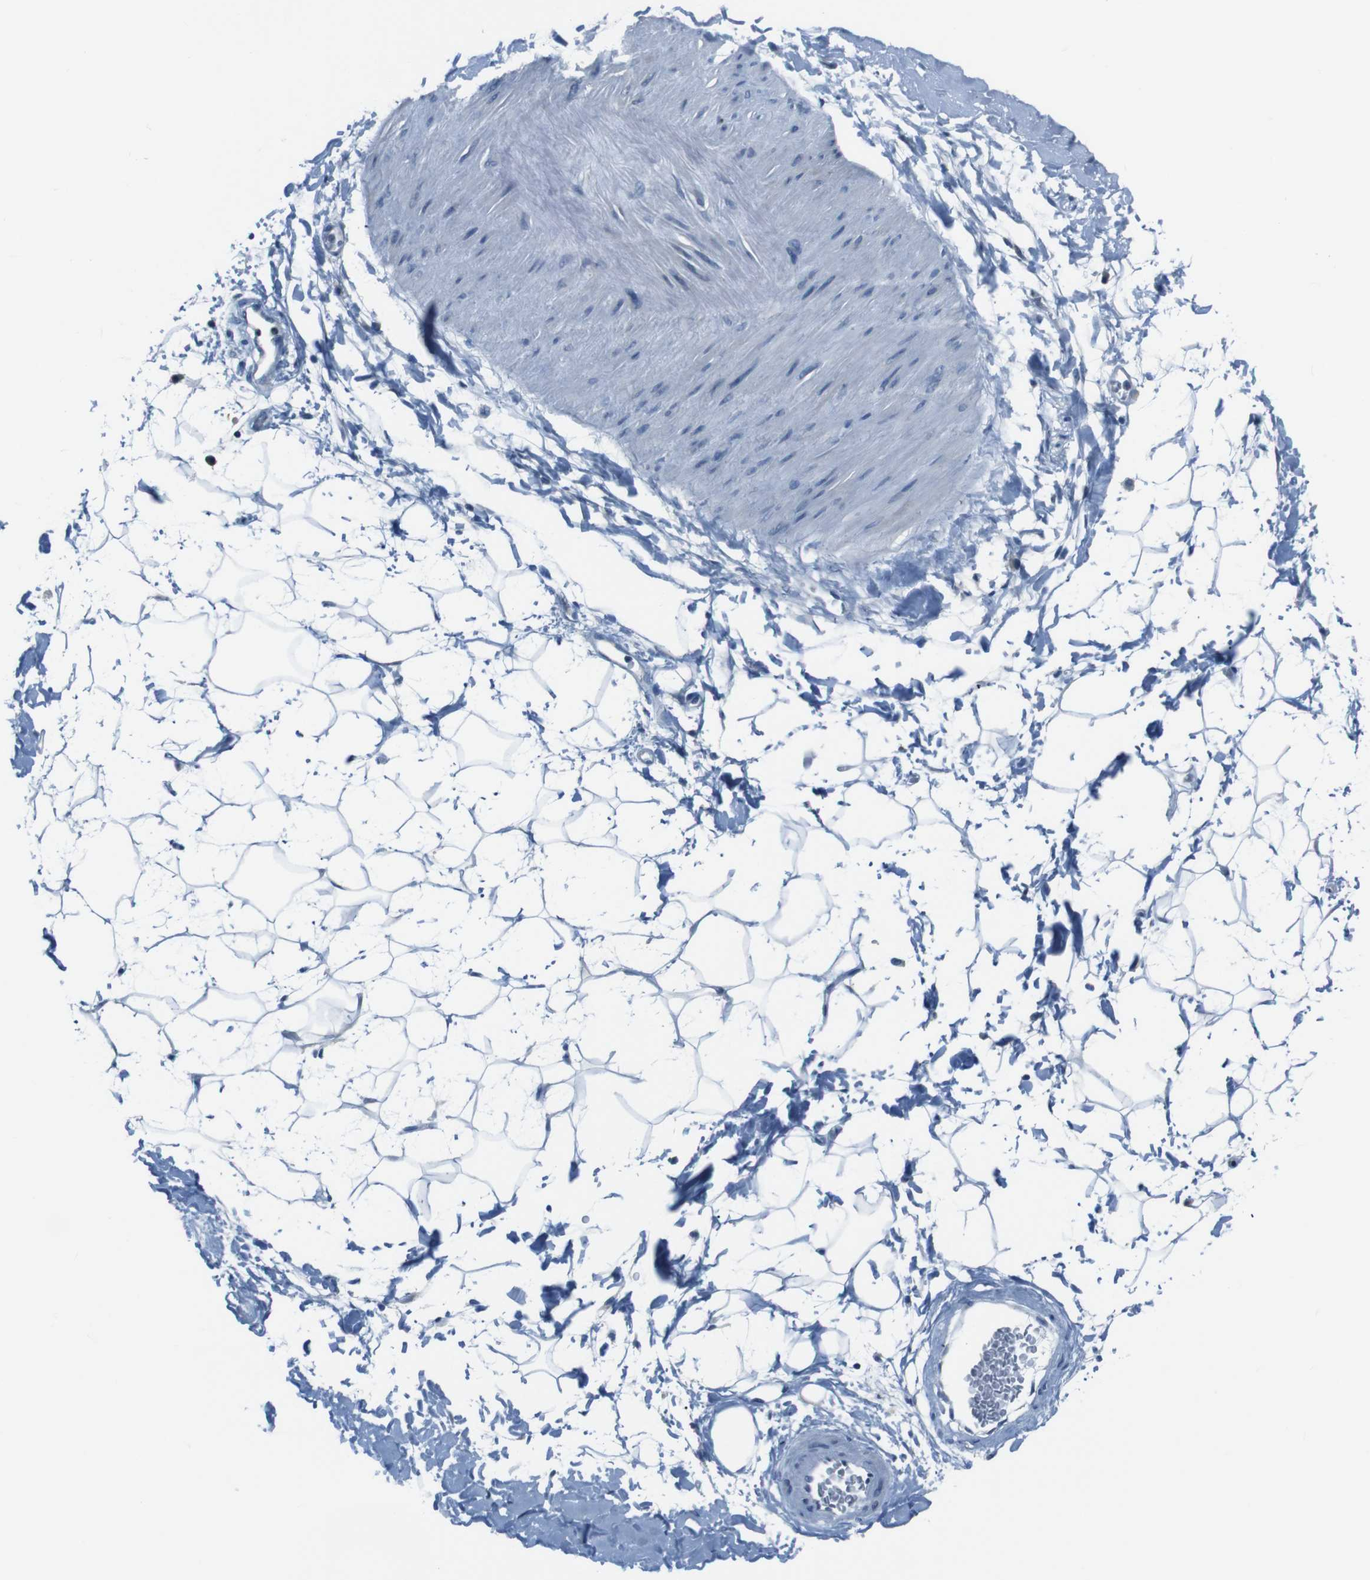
{"staining": {"intensity": "negative", "quantity": "none", "location": "none"}, "tissue": "adipose tissue", "cell_type": "Adipocytes", "image_type": "normal", "snomed": [{"axis": "morphology", "description": "Normal tissue, NOS"}, {"axis": "topography", "description": "Soft tissue"}], "caption": "This image is of normal adipose tissue stained with IHC to label a protein in brown with the nuclei are counter-stained blue. There is no staining in adipocytes. (Brightfield microscopy of DAB immunohistochemistry at high magnification).", "gene": "NANOS2", "patient": {"sex": "male", "age": 72}}